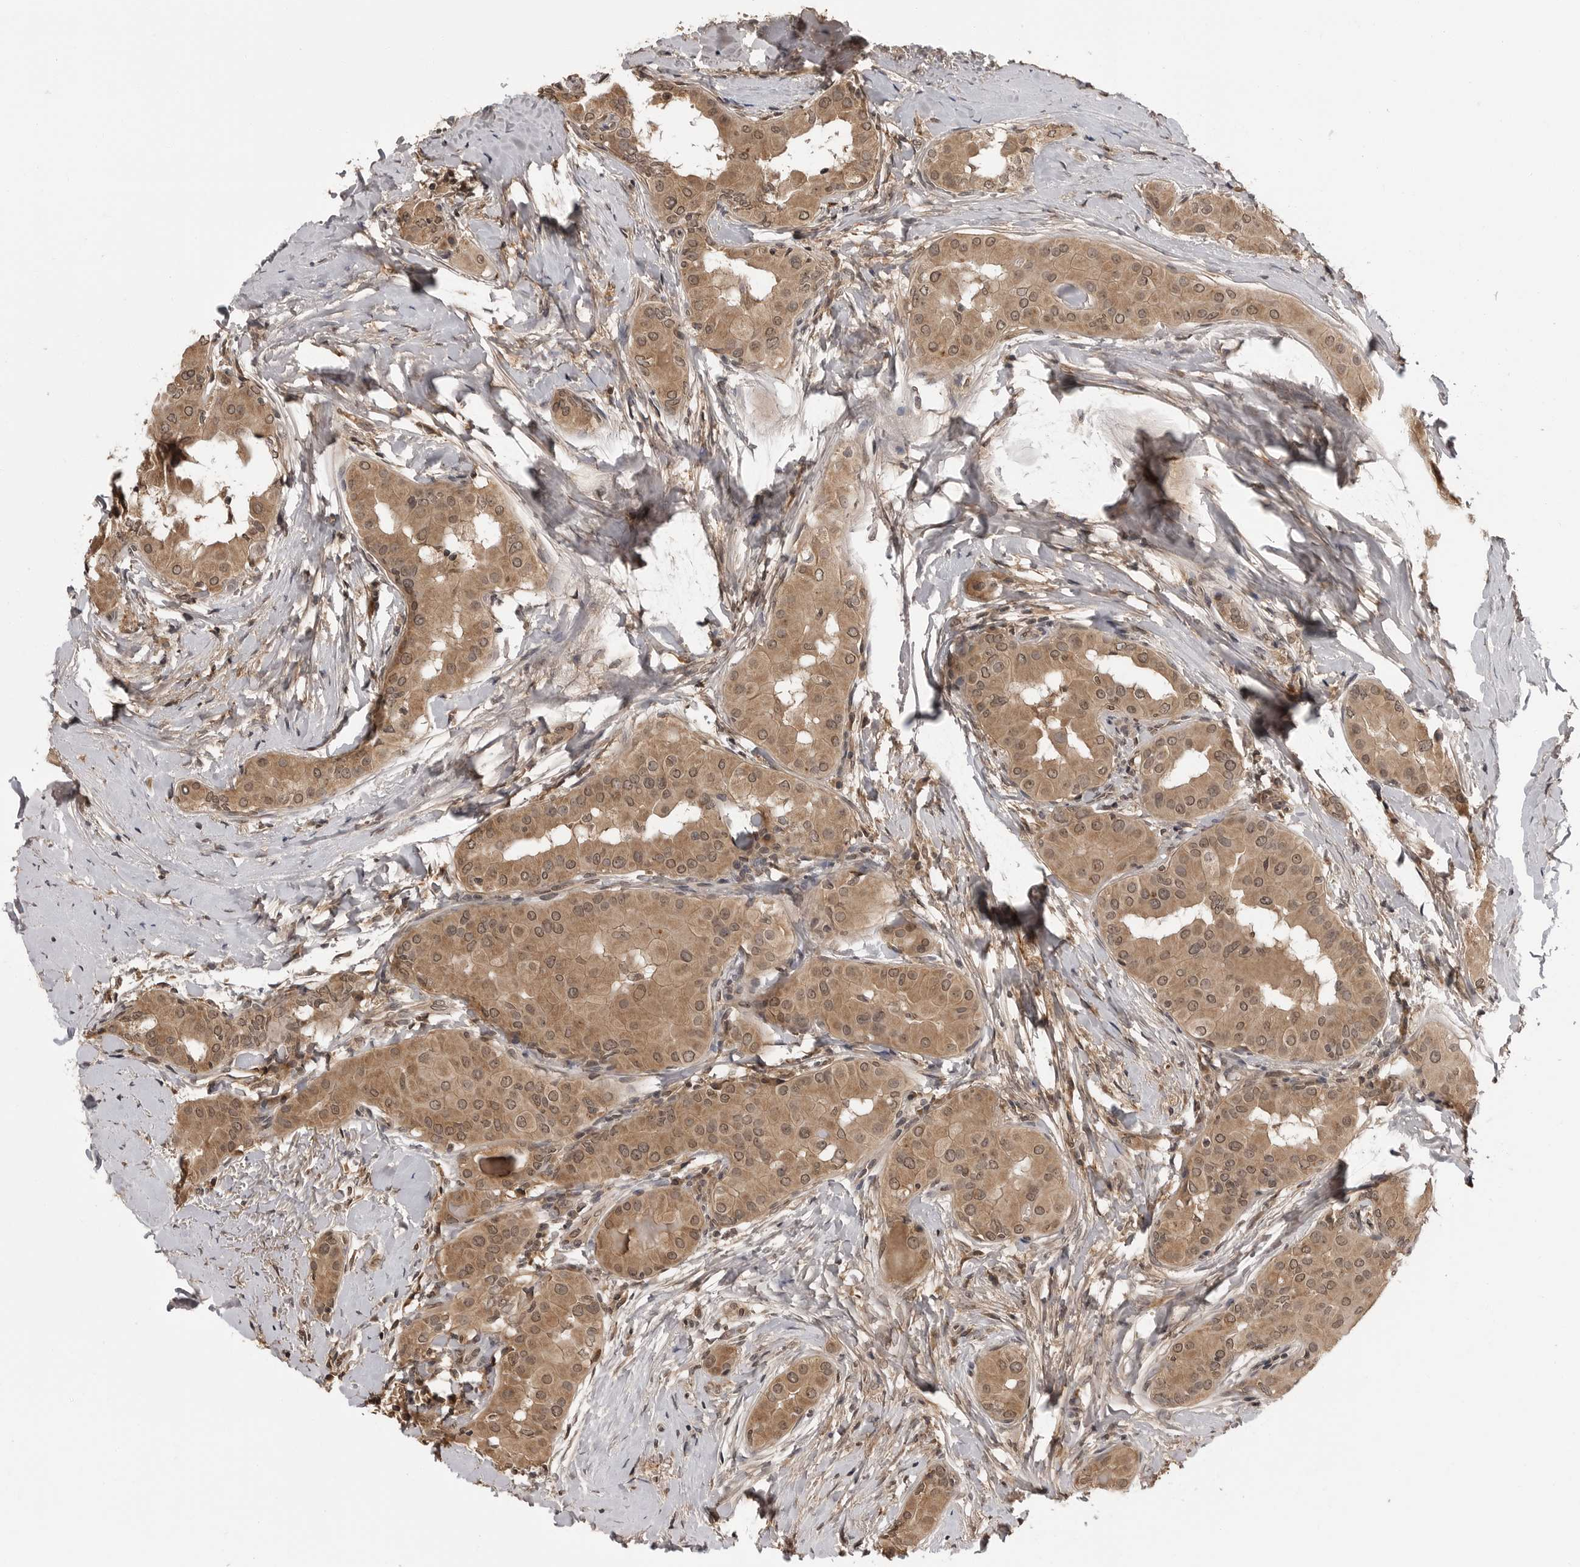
{"staining": {"intensity": "moderate", "quantity": ">75%", "location": "cytoplasmic/membranous,nuclear"}, "tissue": "thyroid cancer", "cell_type": "Tumor cells", "image_type": "cancer", "snomed": [{"axis": "morphology", "description": "Papillary adenocarcinoma, NOS"}, {"axis": "topography", "description": "Thyroid gland"}], "caption": "Thyroid cancer stained with DAB immunohistochemistry reveals medium levels of moderate cytoplasmic/membranous and nuclear staining in approximately >75% of tumor cells. (DAB (3,3'-diaminobenzidine) IHC with brightfield microscopy, high magnification).", "gene": "IL24", "patient": {"sex": "male", "age": 33}}